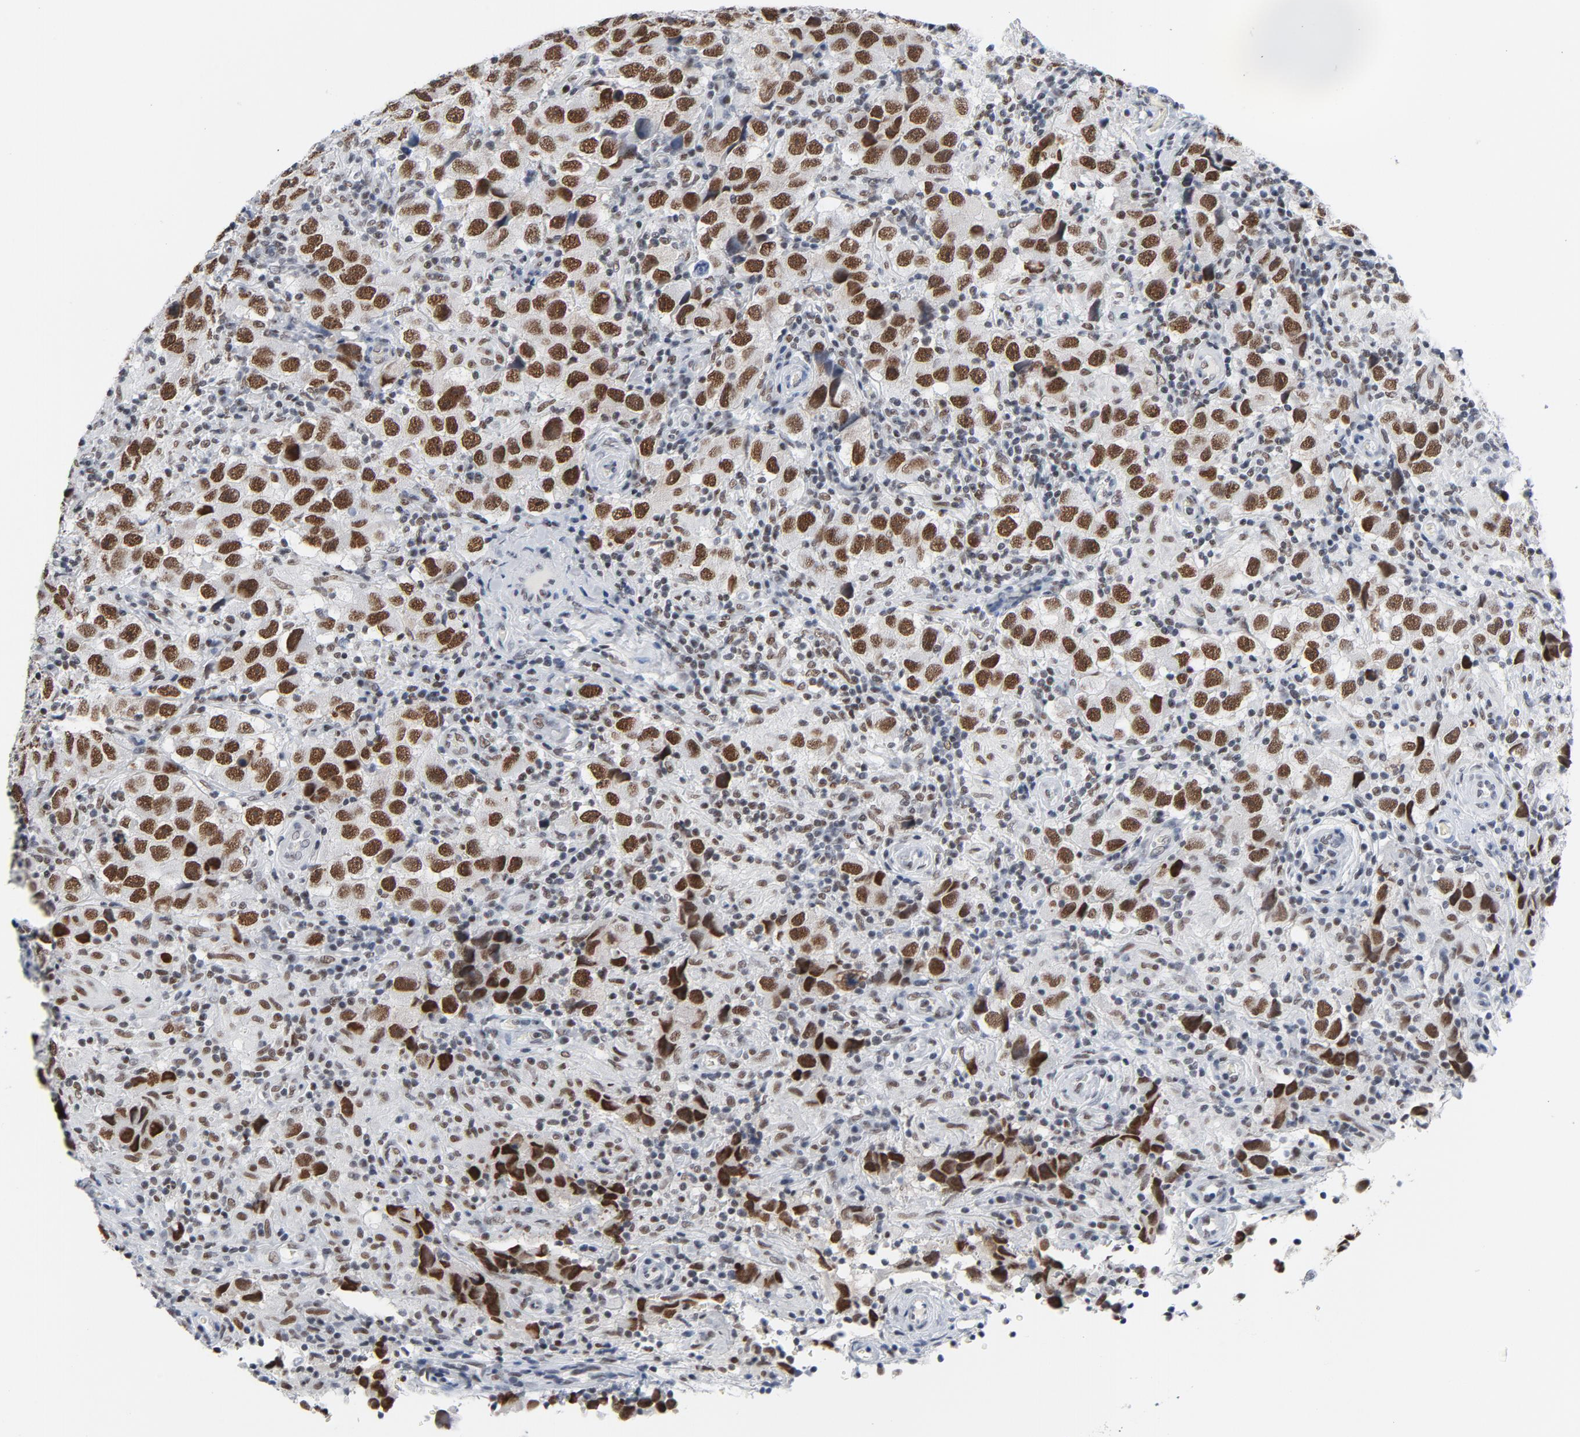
{"staining": {"intensity": "moderate", "quantity": ">75%", "location": "nuclear"}, "tissue": "testis cancer", "cell_type": "Tumor cells", "image_type": "cancer", "snomed": [{"axis": "morphology", "description": "Carcinoma, Embryonal, NOS"}, {"axis": "topography", "description": "Testis"}], "caption": "Testis cancer (embryonal carcinoma) tissue reveals moderate nuclear expression in approximately >75% of tumor cells", "gene": "CSTF2", "patient": {"sex": "male", "age": 21}}